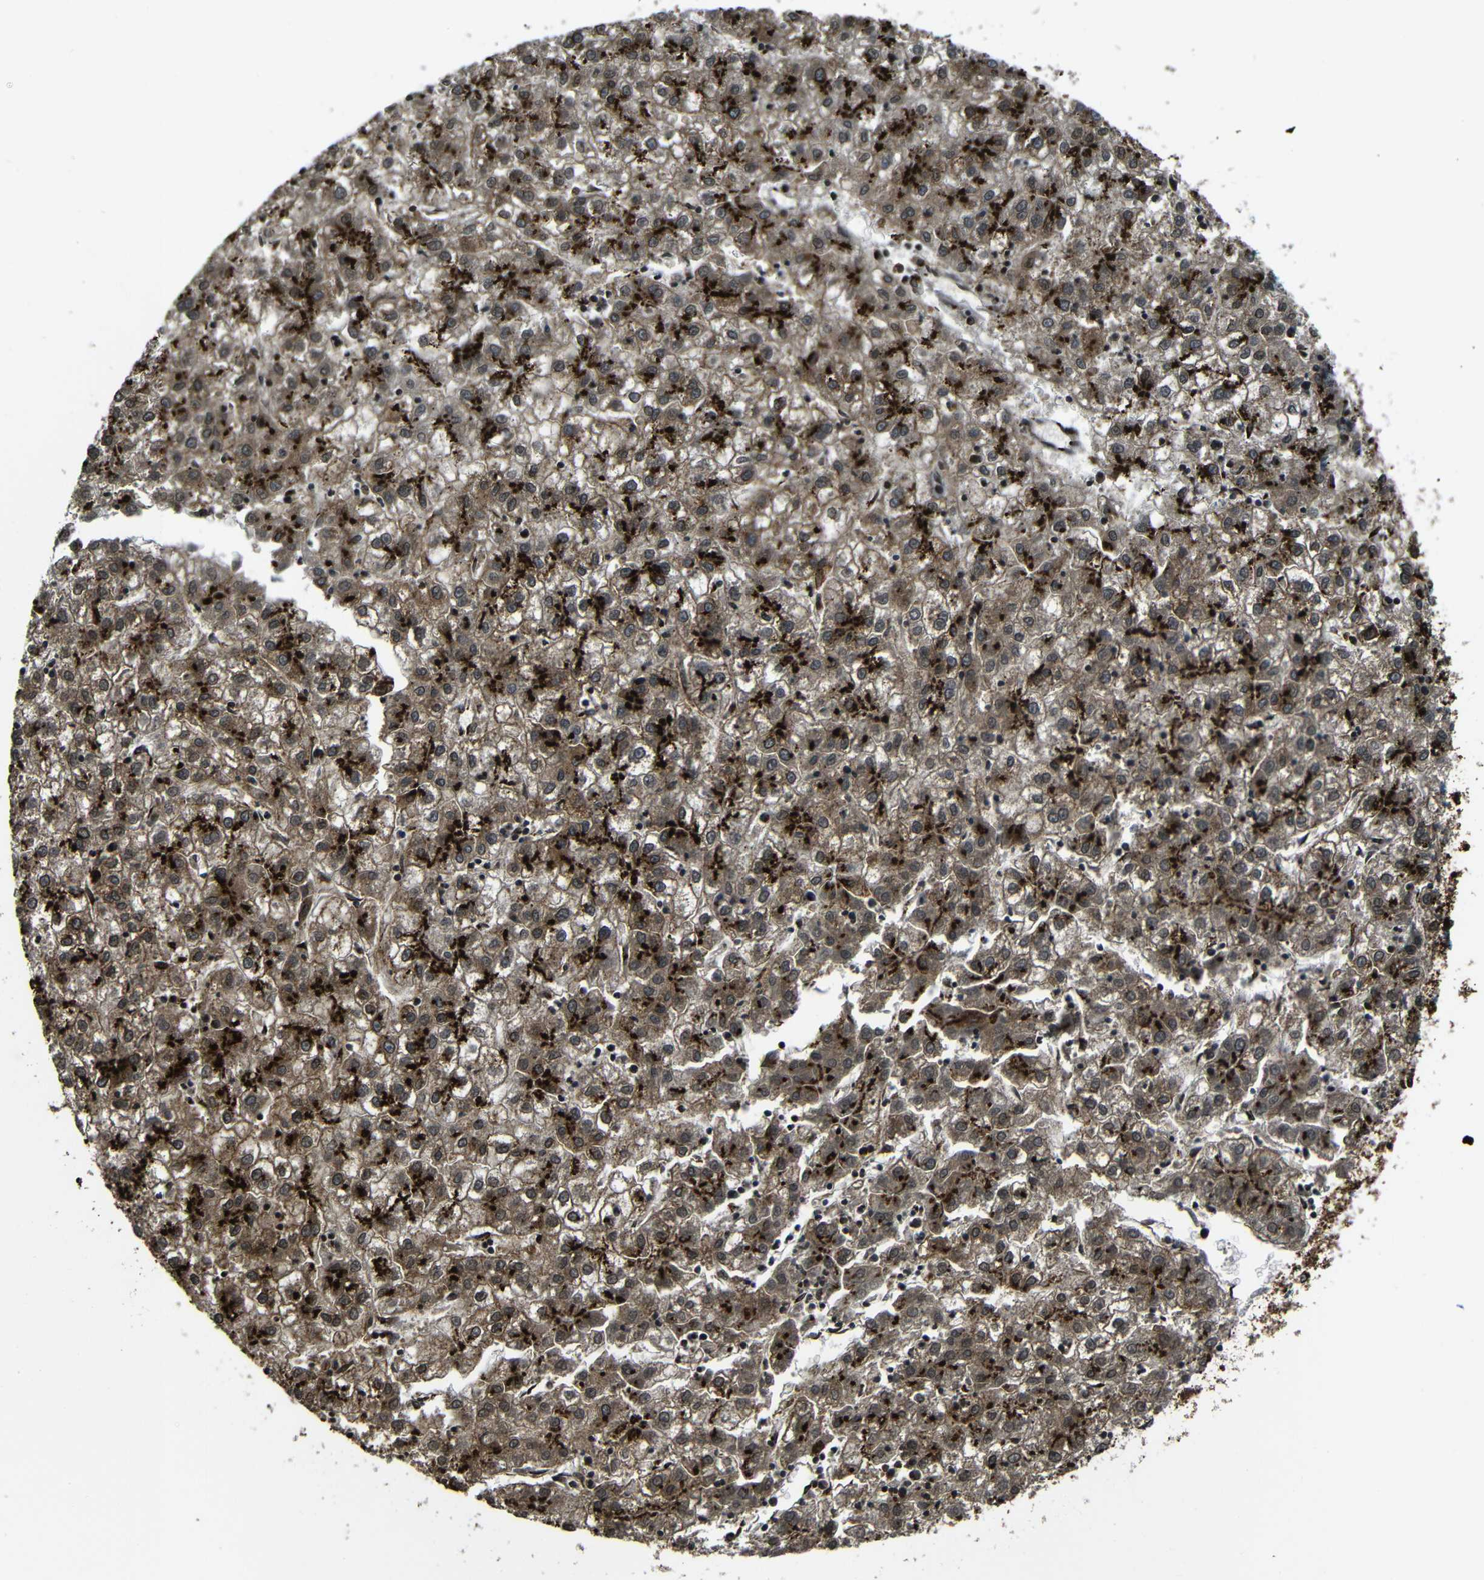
{"staining": {"intensity": "strong", "quantity": ">75%", "location": "cytoplasmic/membranous"}, "tissue": "liver cancer", "cell_type": "Tumor cells", "image_type": "cancer", "snomed": [{"axis": "morphology", "description": "Carcinoma, Hepatocellular, NOS"}, {"axis": "topography", "description": "Liver"}], "caption": "A histopathology image of hepatocellular carcinoma (liver) stained for a protein displays strong cytoplasmic/membranous brown staining in tumor cells. (DAB (3,3'-diaminobenzidine) IHC, brown staining for protein, blue staining for nuclei).", "gene": "TGOLN2", "patient": {"sex": "male", "age": 72}}